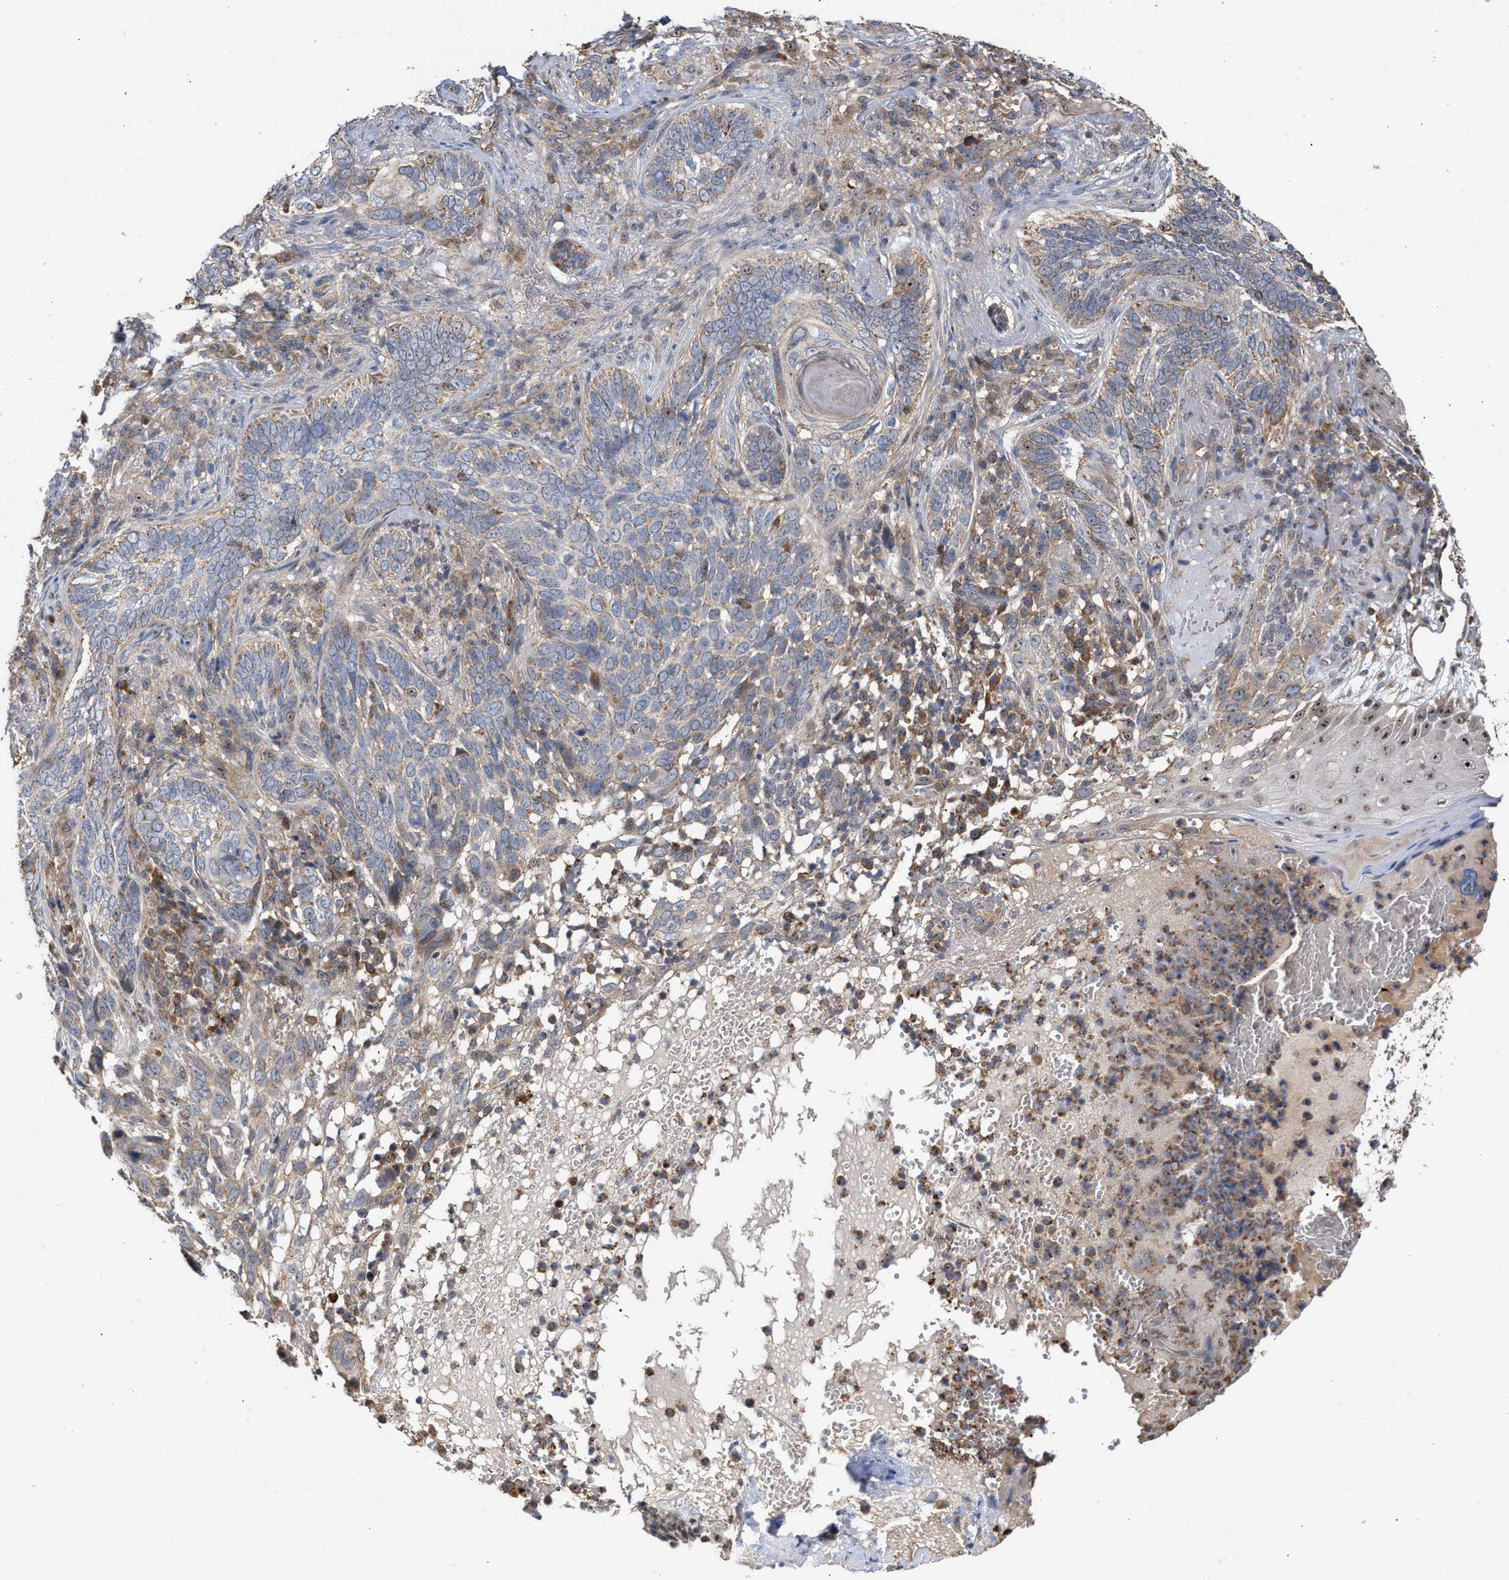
{"staining": {"intensity": "weak", "quantity": "<25%", "location": "cytoplasmic/membranous"}, "tissue": "skin cancer", "cell_type": "Tumor cells", "image_type": "cancer", "snomed": [{"axis": "morphology", "description": "Basal cell carcinoma"}, {"axis": "topography", "description": "Skin"}], "caption": "The histopathology image reveals no staining of tumor cells in skin basal cell carcinoma. The staining is performed using DAB (3,3'-diaminobenzidine) brown chromogen with nuclei counter-stained in using hematoxylin.", "gene": "EXOSC2", "patient": {"sex": "female", "age": 89}}